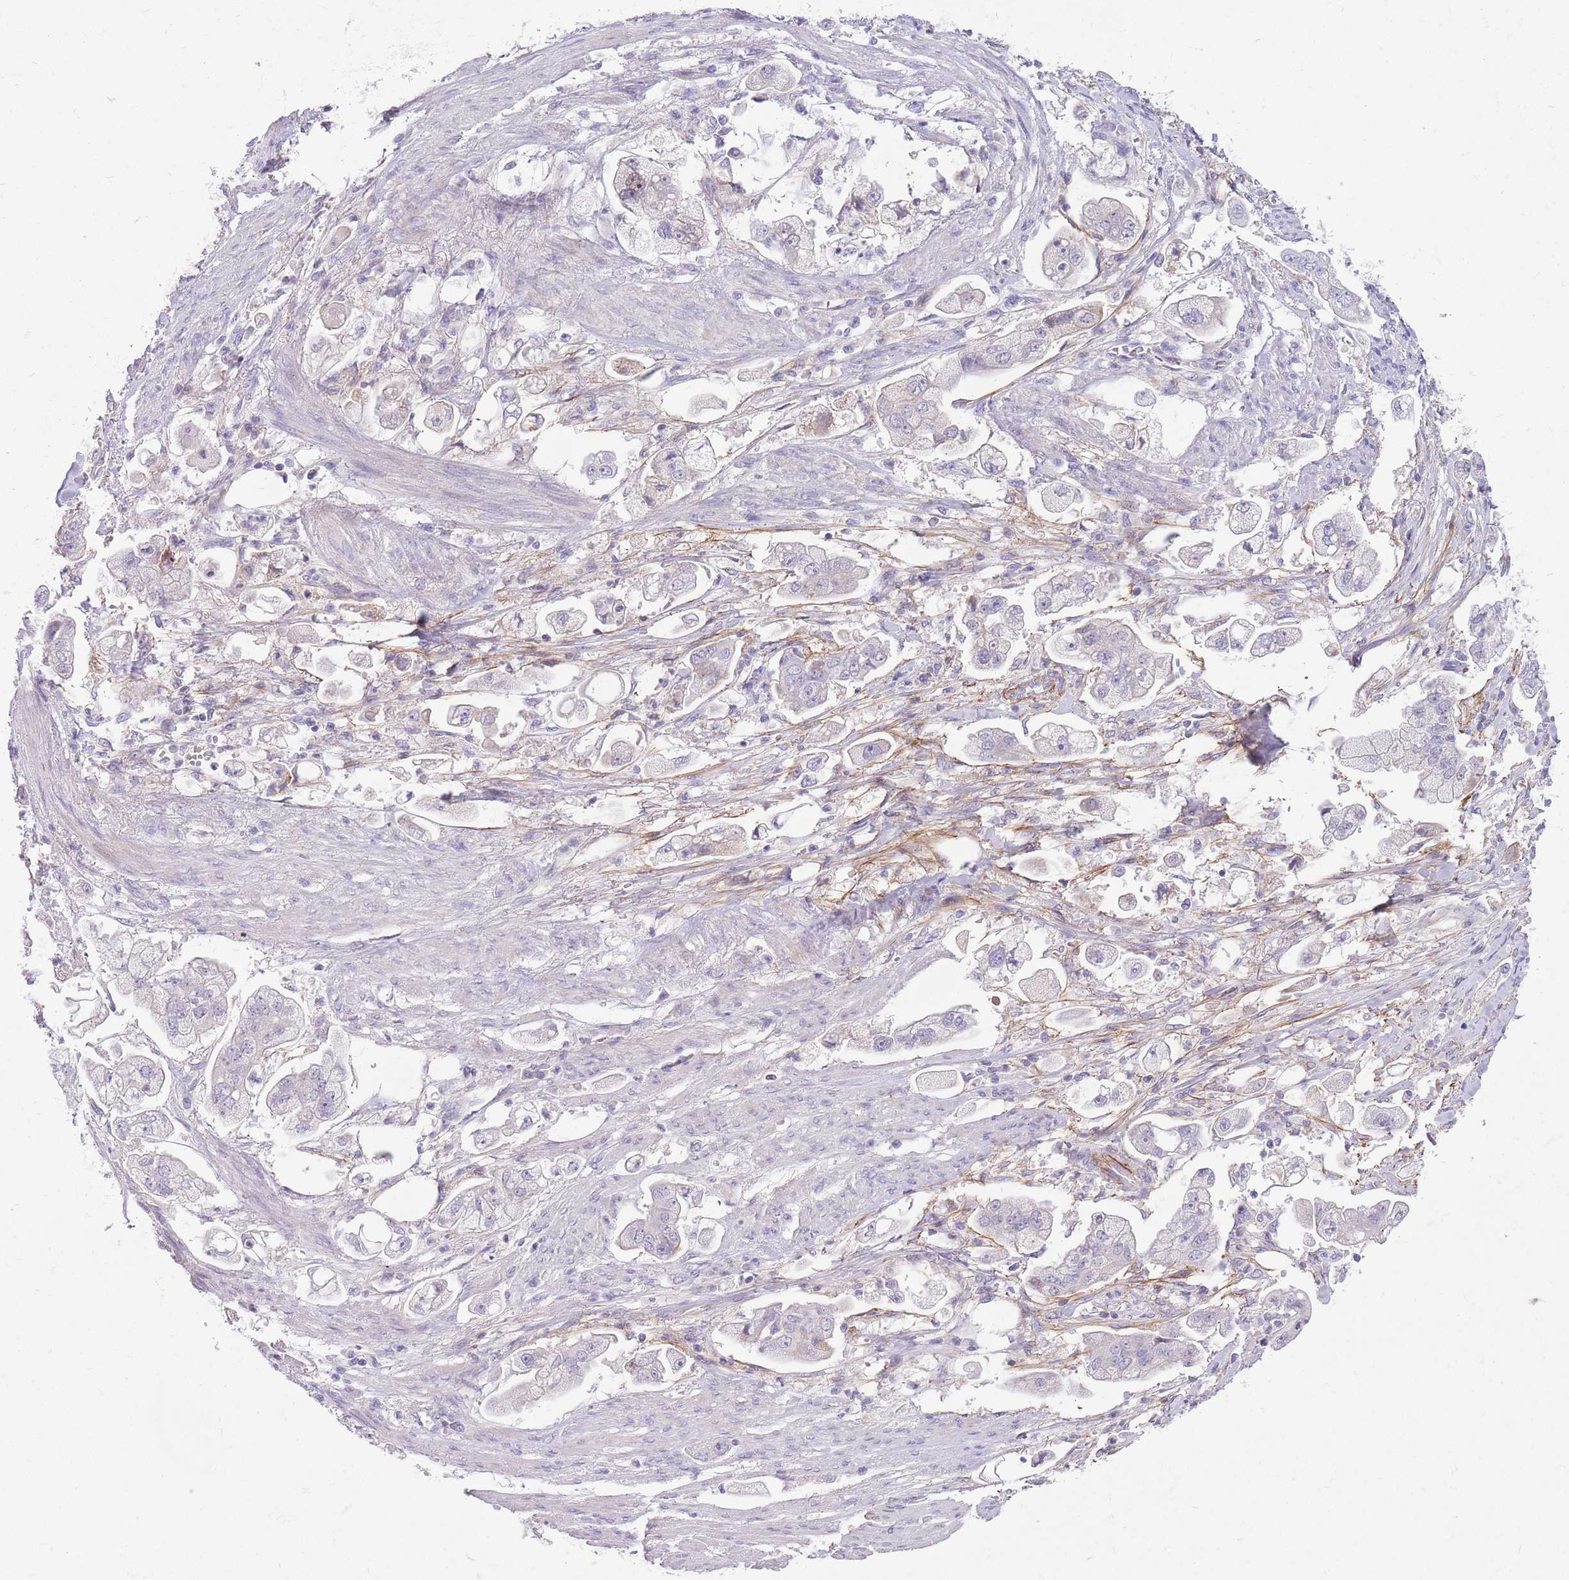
{"staining": {"intensity": "negative", "quantity": "none", "location": "none"}, "tissue": "stomach cancer", "cell_type": "Tumor cells", "image_type": "cancer", "snomed": [{"axis": "morphology", "description": "Adenocarcinoma, NOS"}, {"axis": "topography", "description": "Stomach"}], "caption": "DAB (3,3'-diaminobenzidine) immunohistochemical staining of stomach cancer reveals no significant expression in tumor cells.", "gene": "LEPROTL1", "patient": {"sex": "male", "age": 62}}